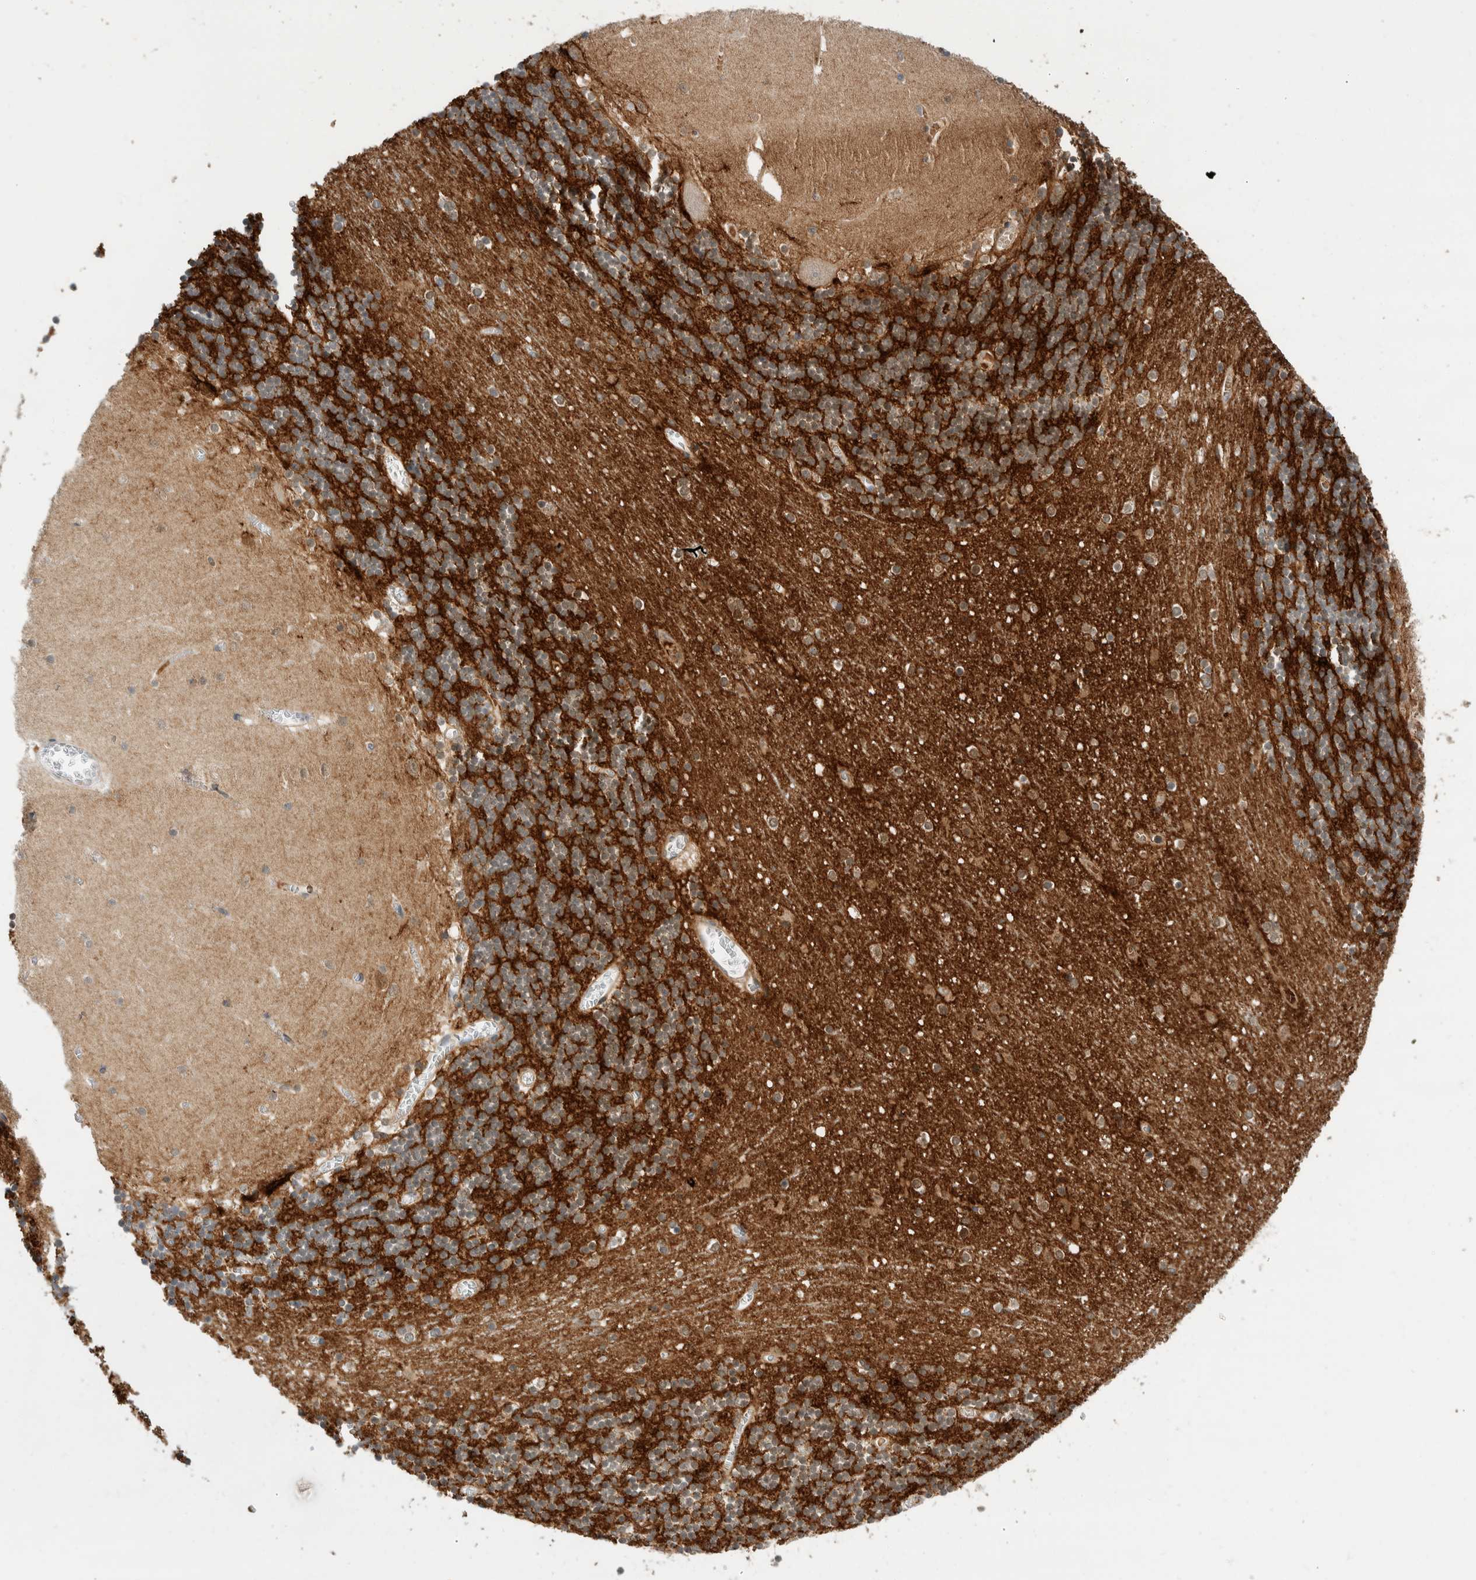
{"staining": {"intensity": "moderate", "quantity": "25%-75%", "location": "cytoplasmic/membranous"}, "tissue": "cerebellum", "cell_type": "Cells in granular layer", "image_type": "normal", "snomed": [{"axis": "morphology", "description": "Normal tissue, NOS"}, {"axis": "topography", "description": "Cerebellum"}], "caption": "Cells in granular layer show medium levels of moderate cytoplasmic/membranous positivity in about 25%-75% of cells in benign human cerebellum.", "gene": "BCAN", "patient": {"sex": "female", "age": 28}}